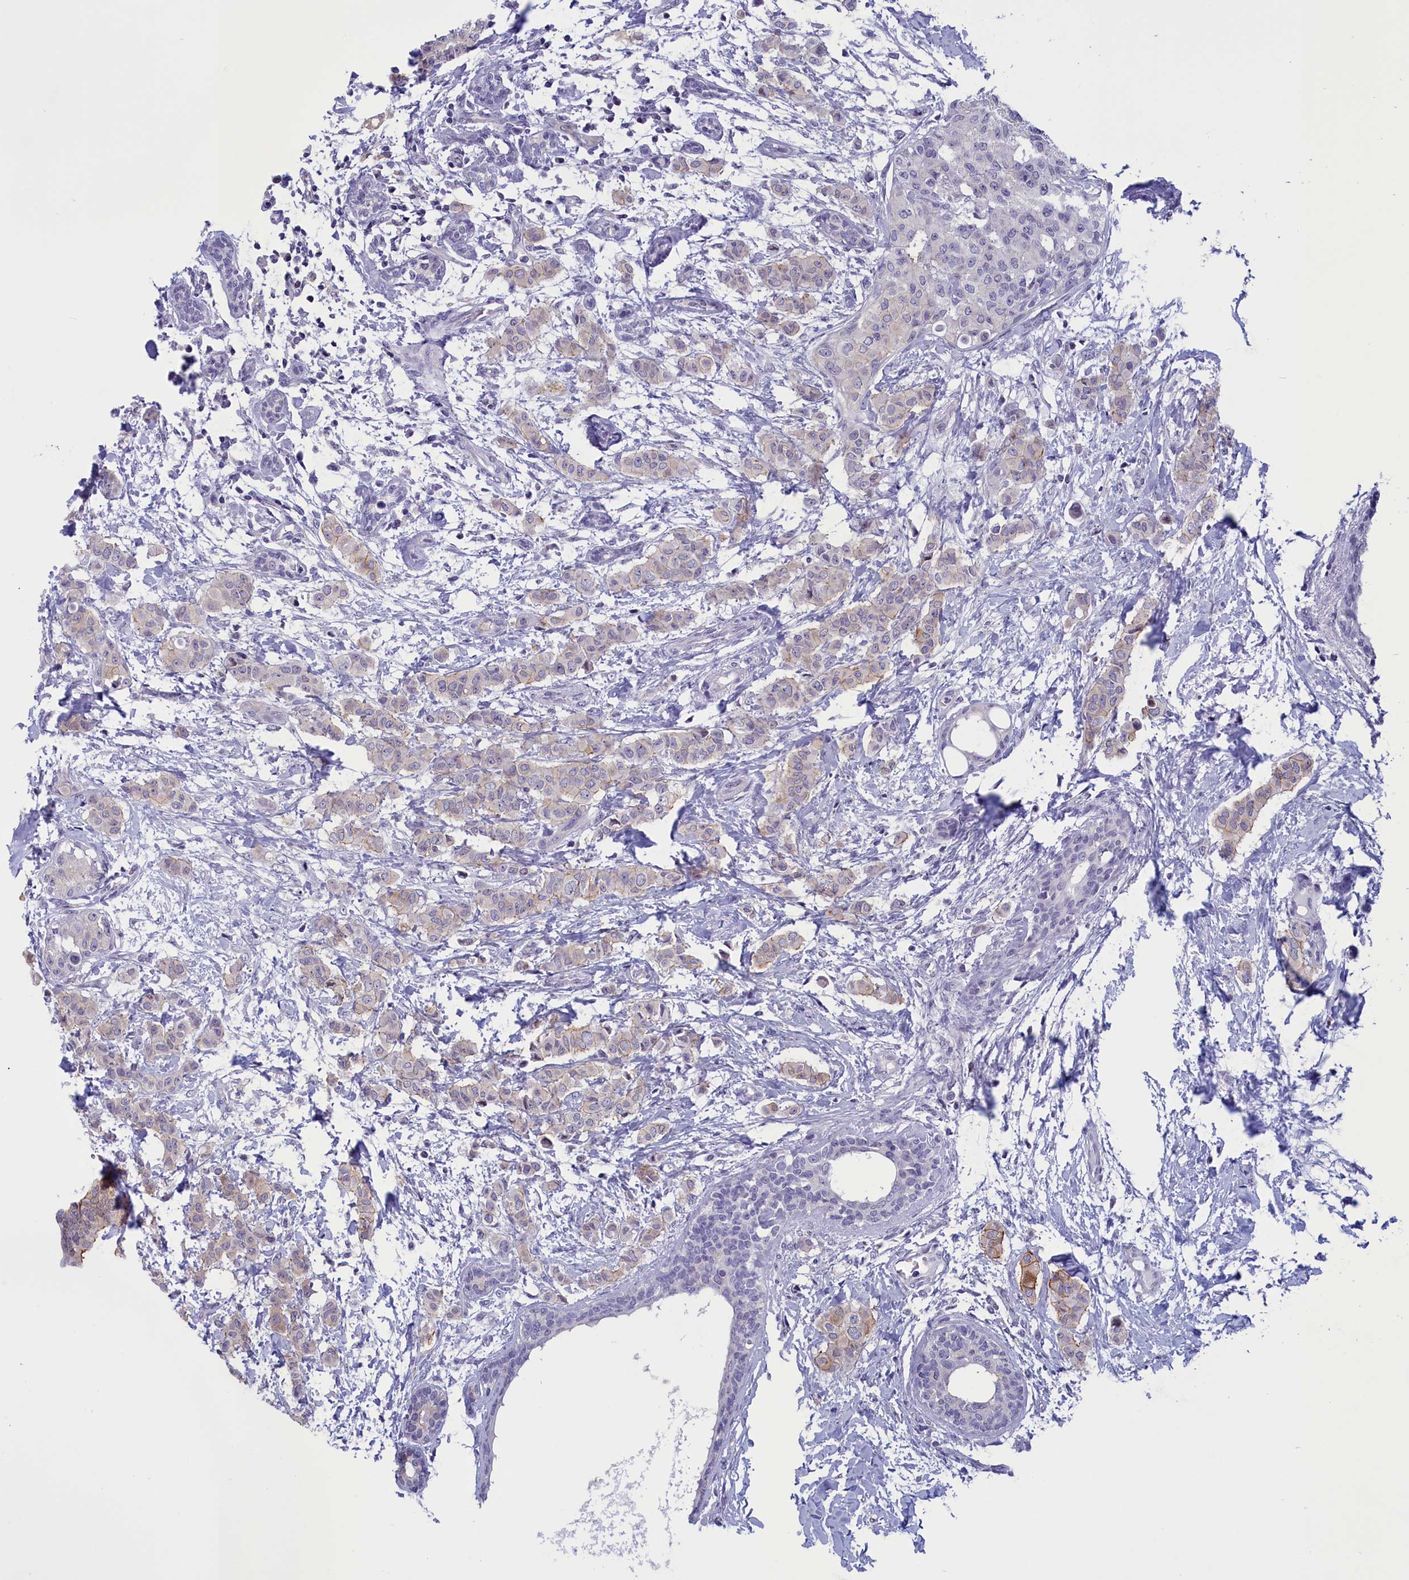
{"staining": {"intensity": "weak", "quantity": "<25%", "location": "cytoplasmic/membranous"}, "tissue": "breast cancer", "cell_type": "Tumor cells", "image_type": "cancer", "snomed": [{"axis": "morphology", "description": "Duct carcinoma"}, {"axis": "topography", "description": "Breast"}], "caption": "Tumor cells are negative for protein expression in human breast cancer (infiltrating ductal carcinoma).", "gene": "CORO2A", "patient": {"sex": "female", "age": 40}}